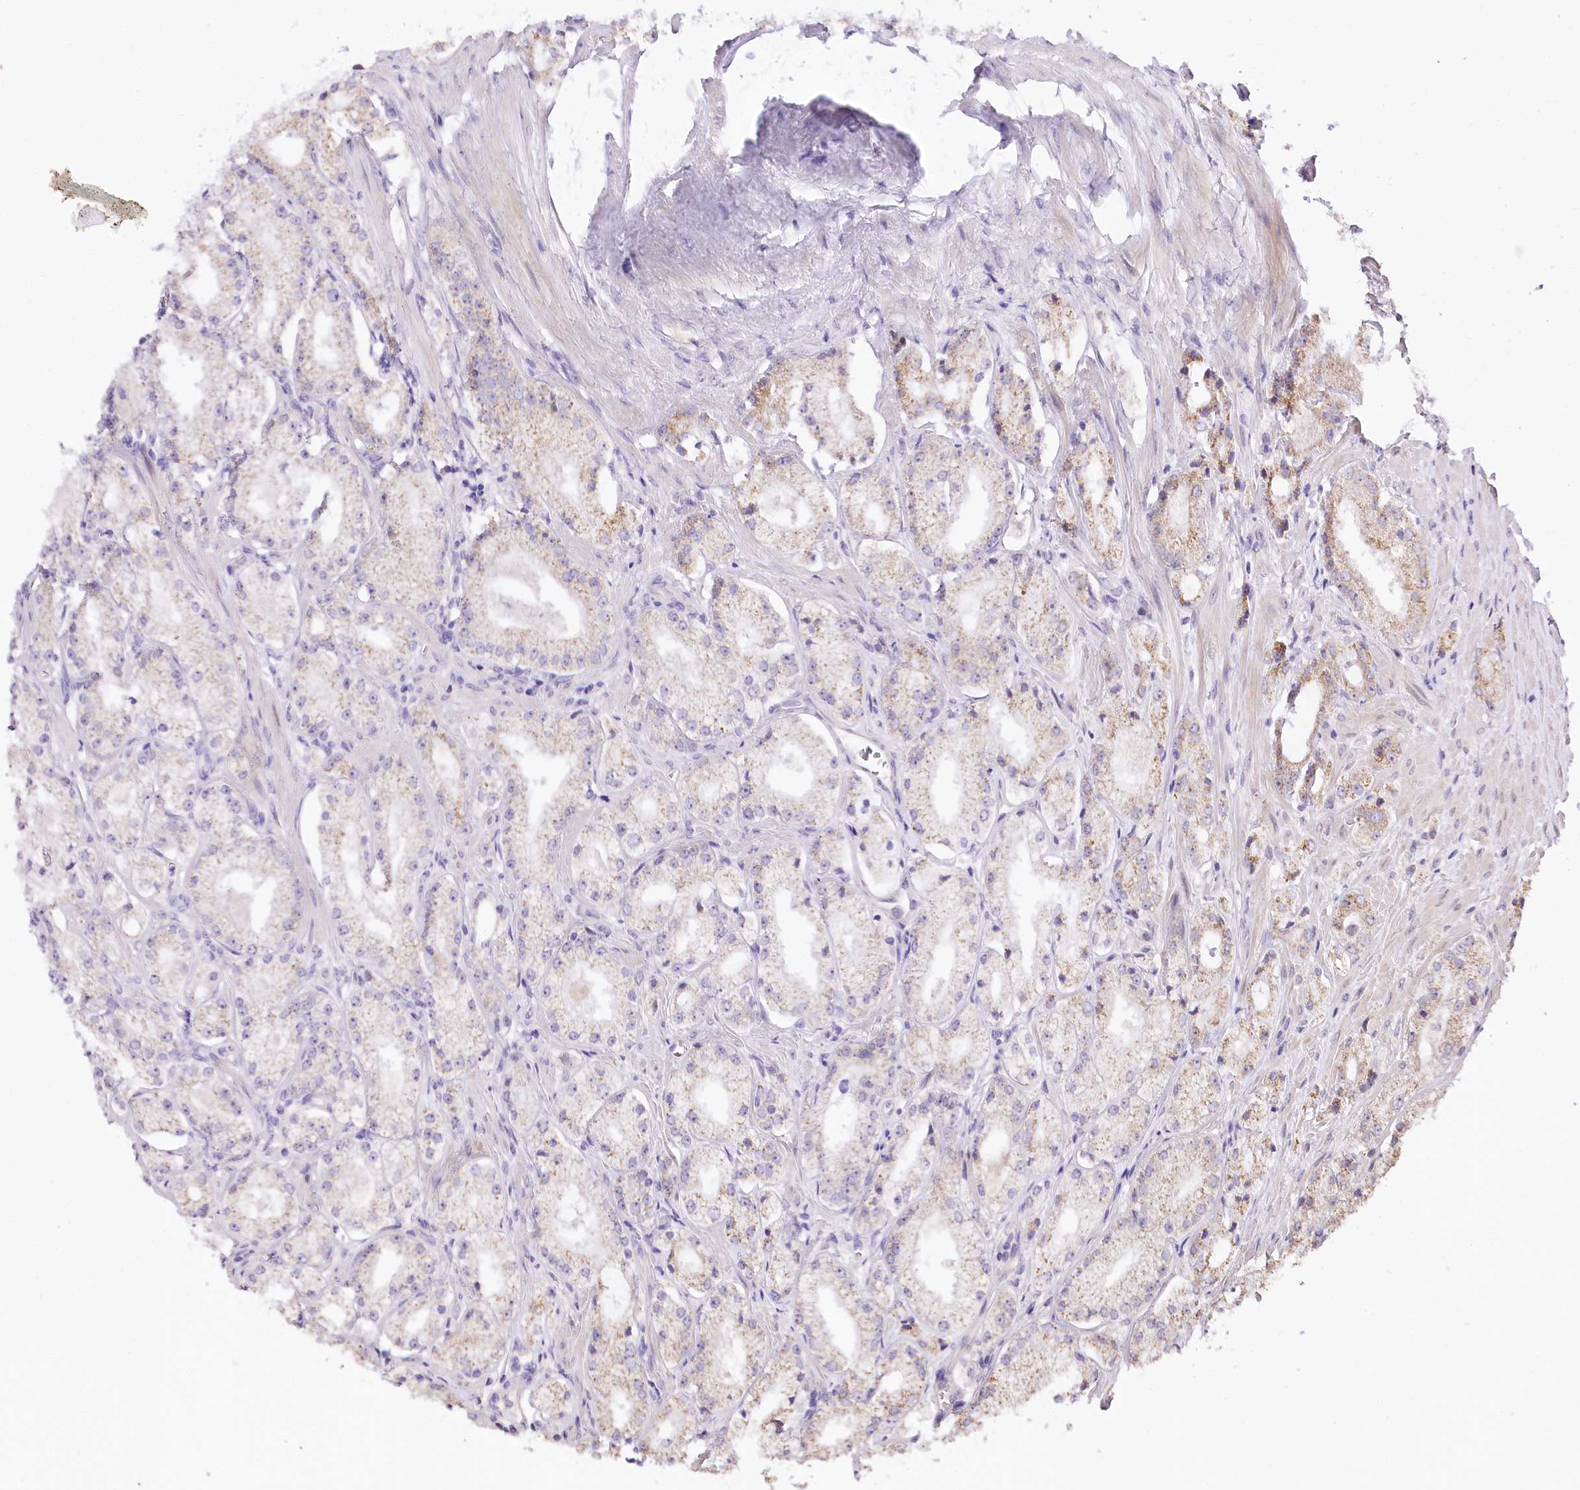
{"staining": {"intensity": "negative", "quantity": "none", "location": "none"}, "tissue": "prostate cancer", "cell_type": "Tumor cells", "image_type": "cancer", "snomed": [{"axis": "morphology", "description": "Adenocarcinoma, Low grade"}, {"axis": "topography", "description": "Prostate"}], "caption": "This is an immunohistochemistry histopathology image of human prostate adenocarcinoma (low-grade). There is no staining in tumor cells.", "gene": "ZNF226", "patient": {"sex": "male", "age": 69}}